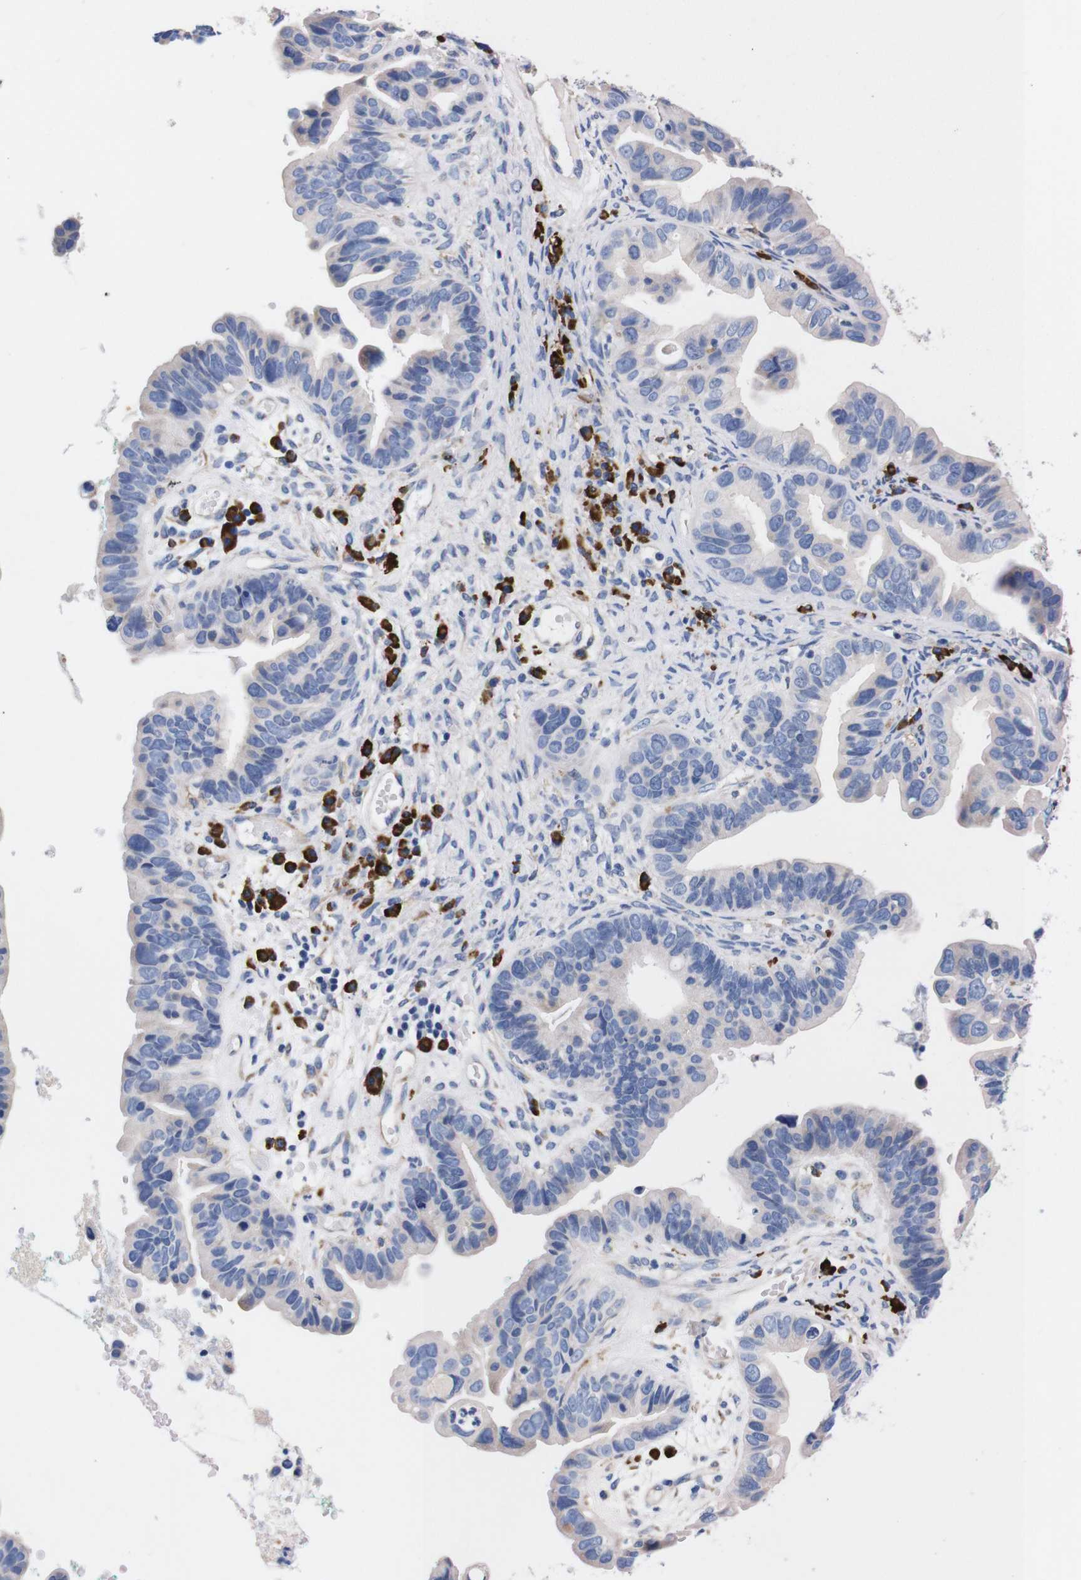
{"staining": {"intensity": "negative", "quantity": "none", "location": "none"}, "tissue": "ovarian cancer", "cell_type": "Tumor cells", "image_type": "cancer", "snomed": [{"axis": "morphology", "description": "Cystadenocarcinoma, serous, NOS"}, {"axis": "topography", "description": "Ovary"}], "caption": "Tumor cells show no significant positivity in ovarian cancer.", "gene": "NEBL", "patient": {"sex": "female", "age": 56}}